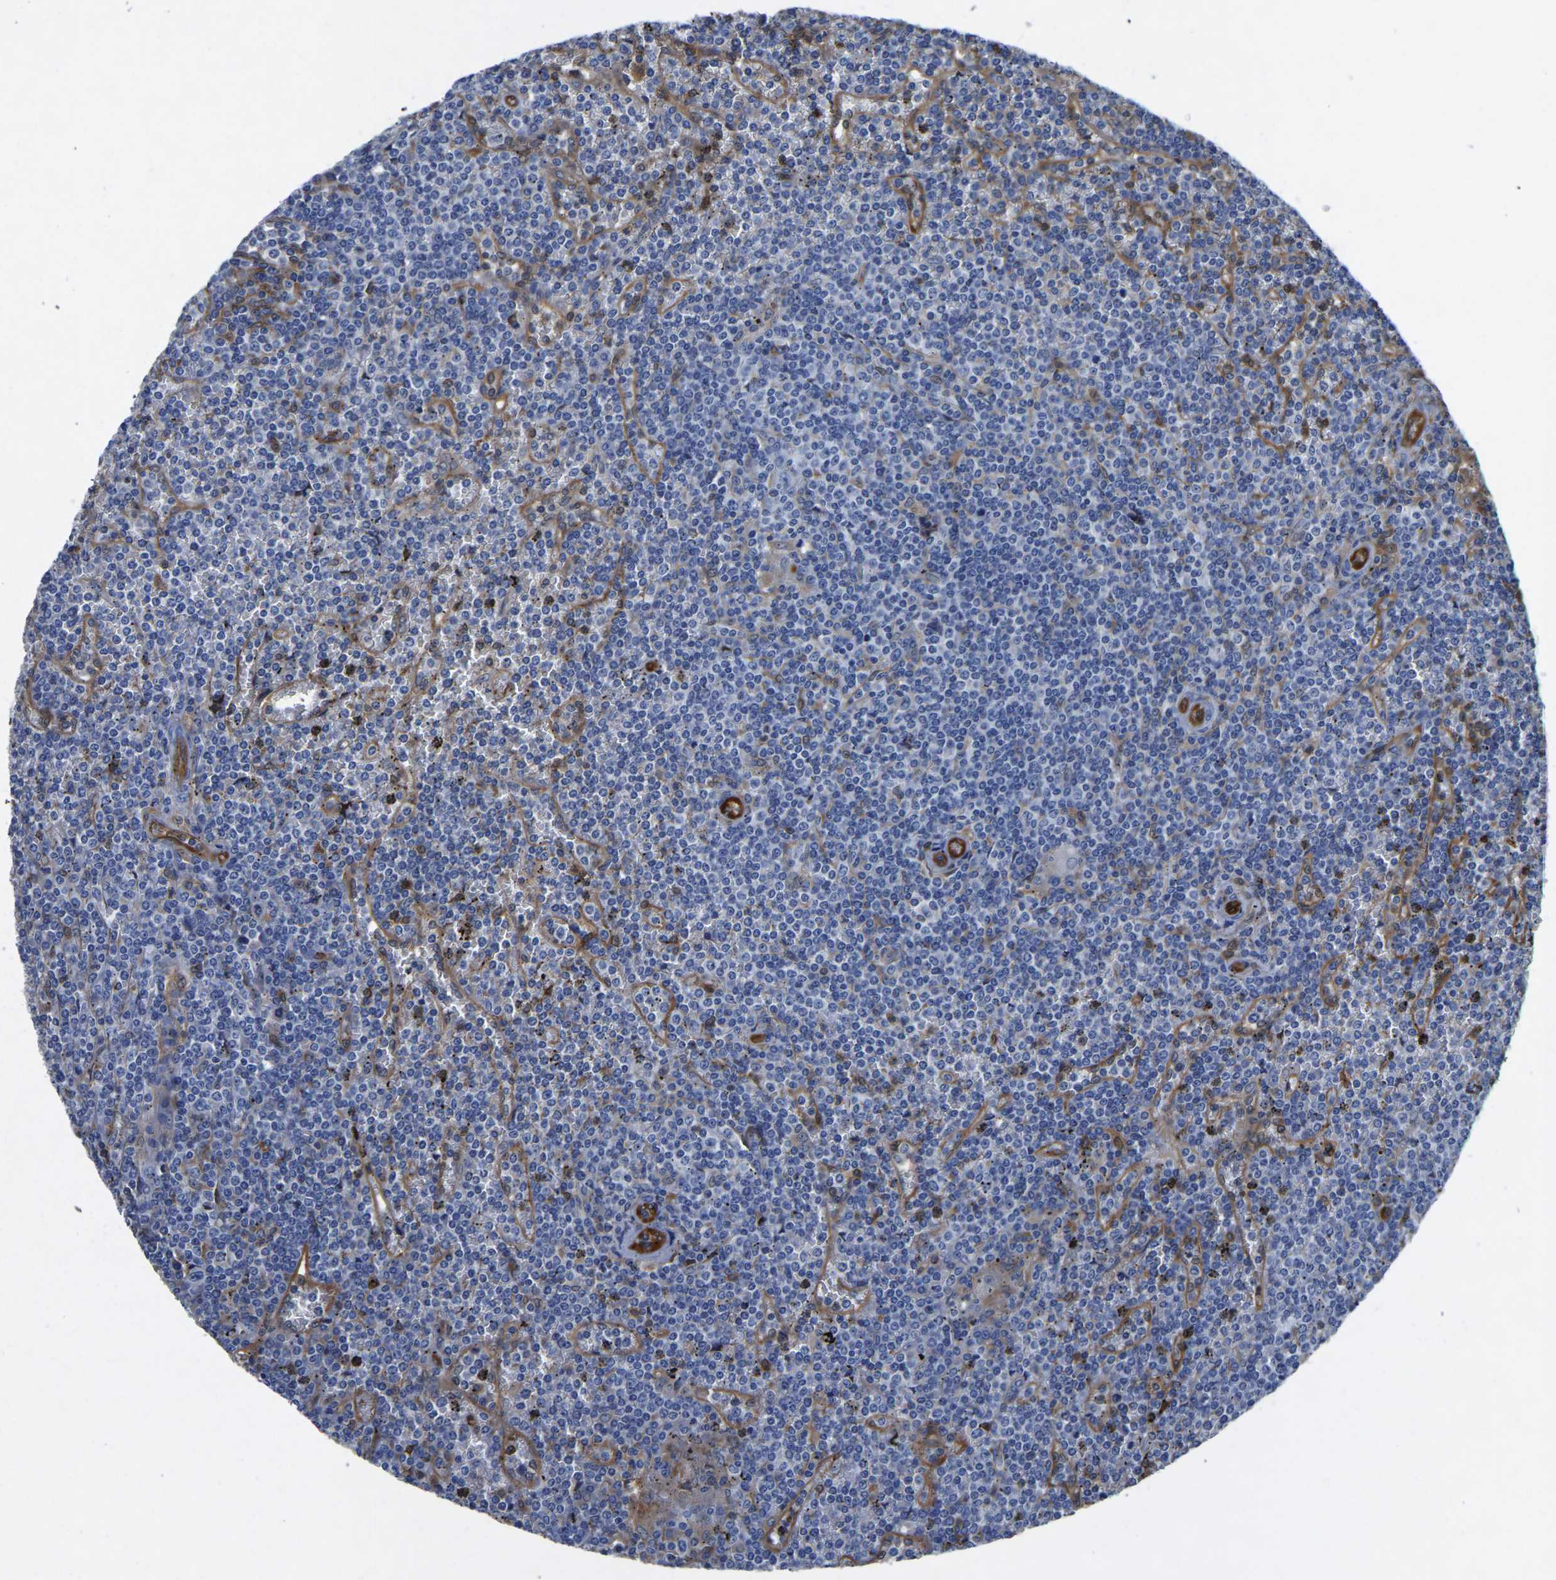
{"staining": {"intensity": "negative", "quantity": "none", "location": "none"}, "tissue": "lymphoma", "cell_type": "Tumor cells", "image_type": "cancer", "snomed": [{"axis": "morphology", "description": "Malignant lymphoma, non-Hodgkin's type, Low grade"}, {"axis": "topography", "description": "Spleen"}], "caption": "The micrograph reveals no staining of tumor cells in malignant lymphoma, non-Hodgkin's type (low-grade). Brightfield microscopy of immunohistochemistry stained with DAB (brown) and hematoxylin (blue), captured at high magnification.", "gene": "ATG2B", "patient": {"sex": "female", "age": 19}}